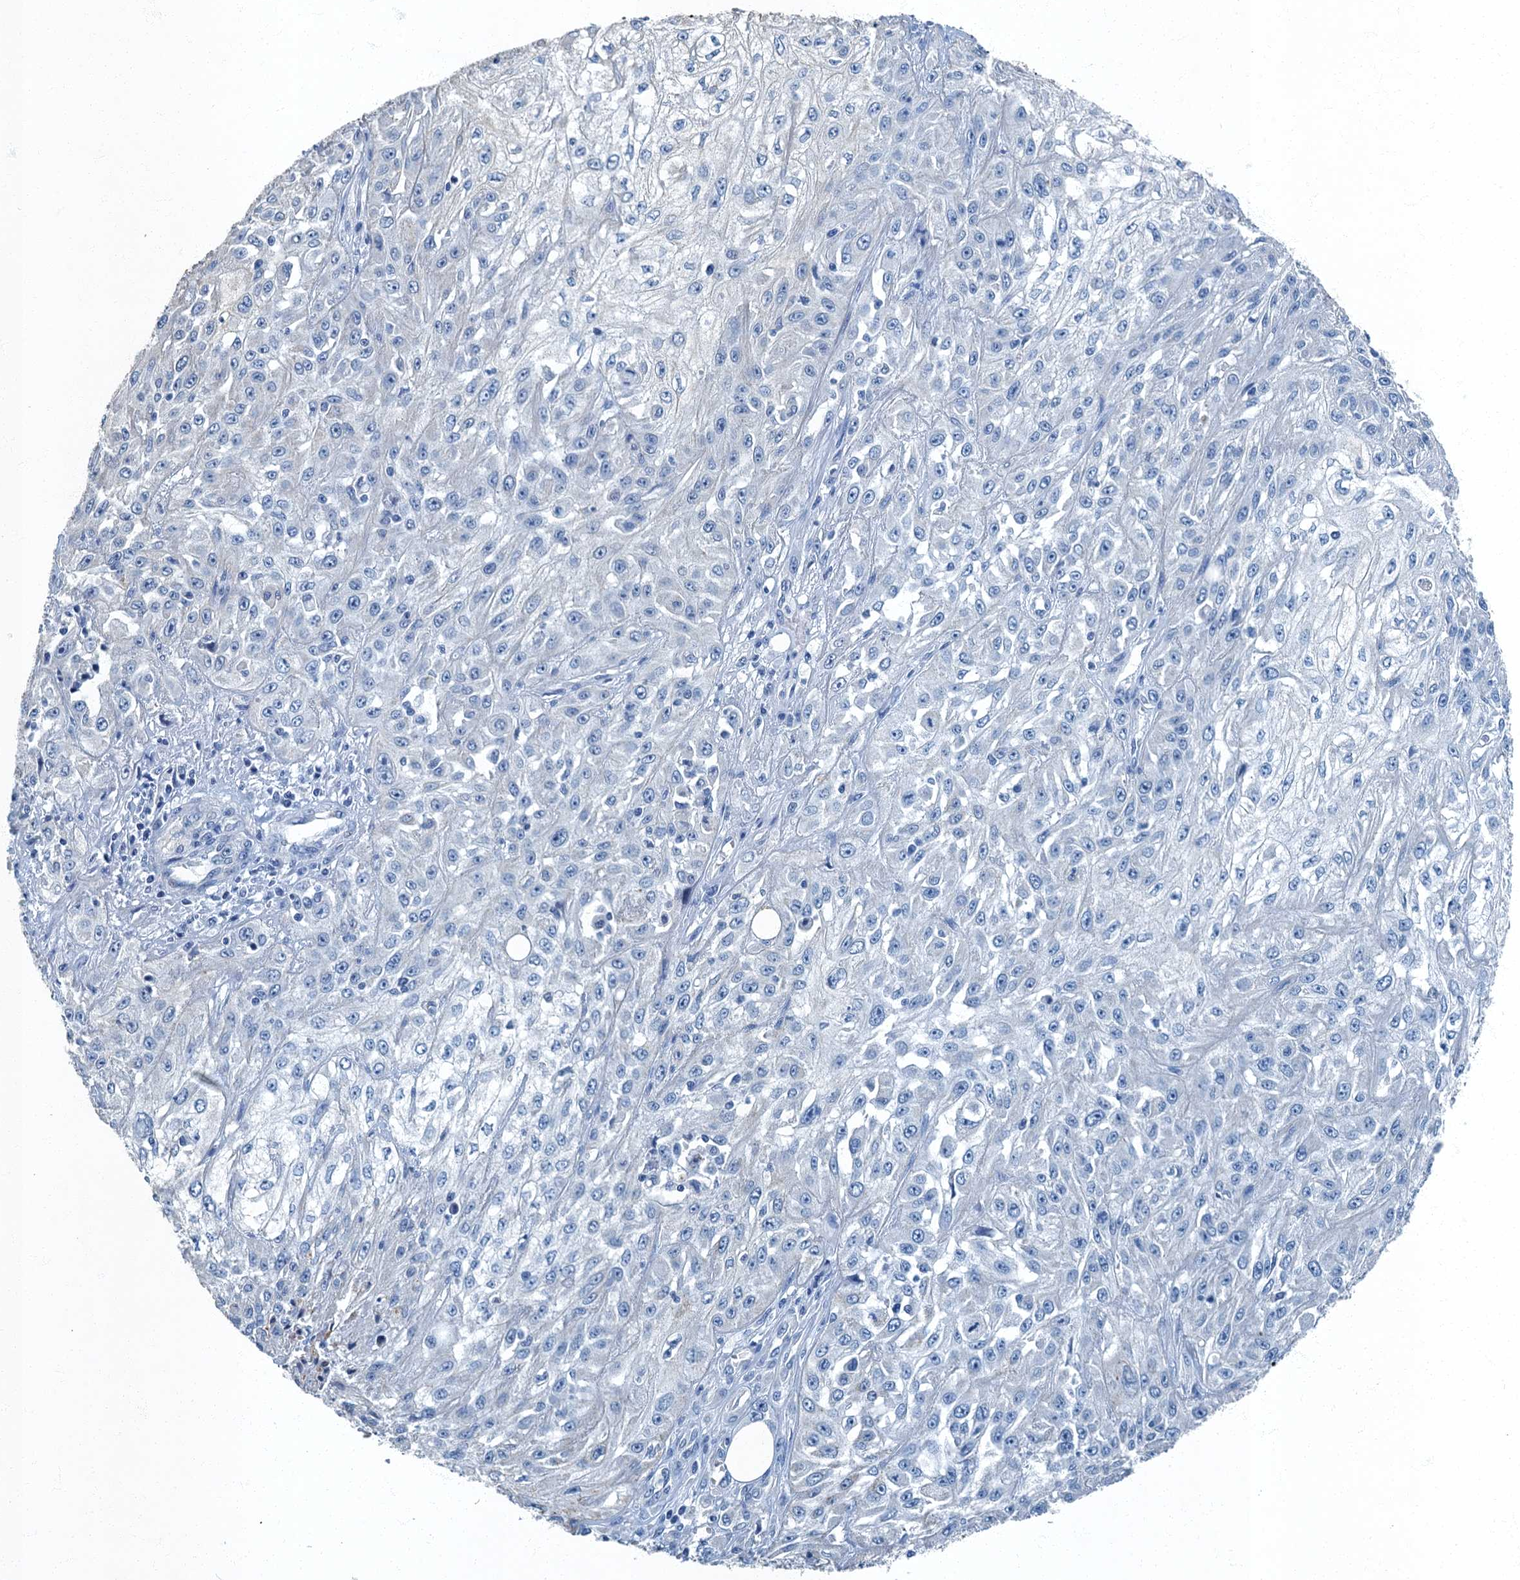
{"staining": {"intensity": "negative", "quantity": "none", "location": "none"}, "tissue": "skin cancer", "cell_type": "Tumor cells", "image_type": "cancer", "snomed": [{"axis": "morphology", "description": "Squamous cell carcinoma, NOS"}, {"axis": "morphology", "description": "Squamous cell carcinoma, metastatic, NOS"}, {"axis": "topography", "description": "Skin"}, {"axis": "topography", "description": "Lymph node"}], "caption": "High power microscopy photomicrograph of an immunohistochemistry (IHC) photomicrograph of skin cancer, revealing no significant expression in tumor cells. The staining is performed using DAB (3,3'-diaminobenzidine) brown chromogen with nuclei counter-stained in using hematoxylin.", "gene": "GADL1", "patient": {"sex": "male", "age": 75}}